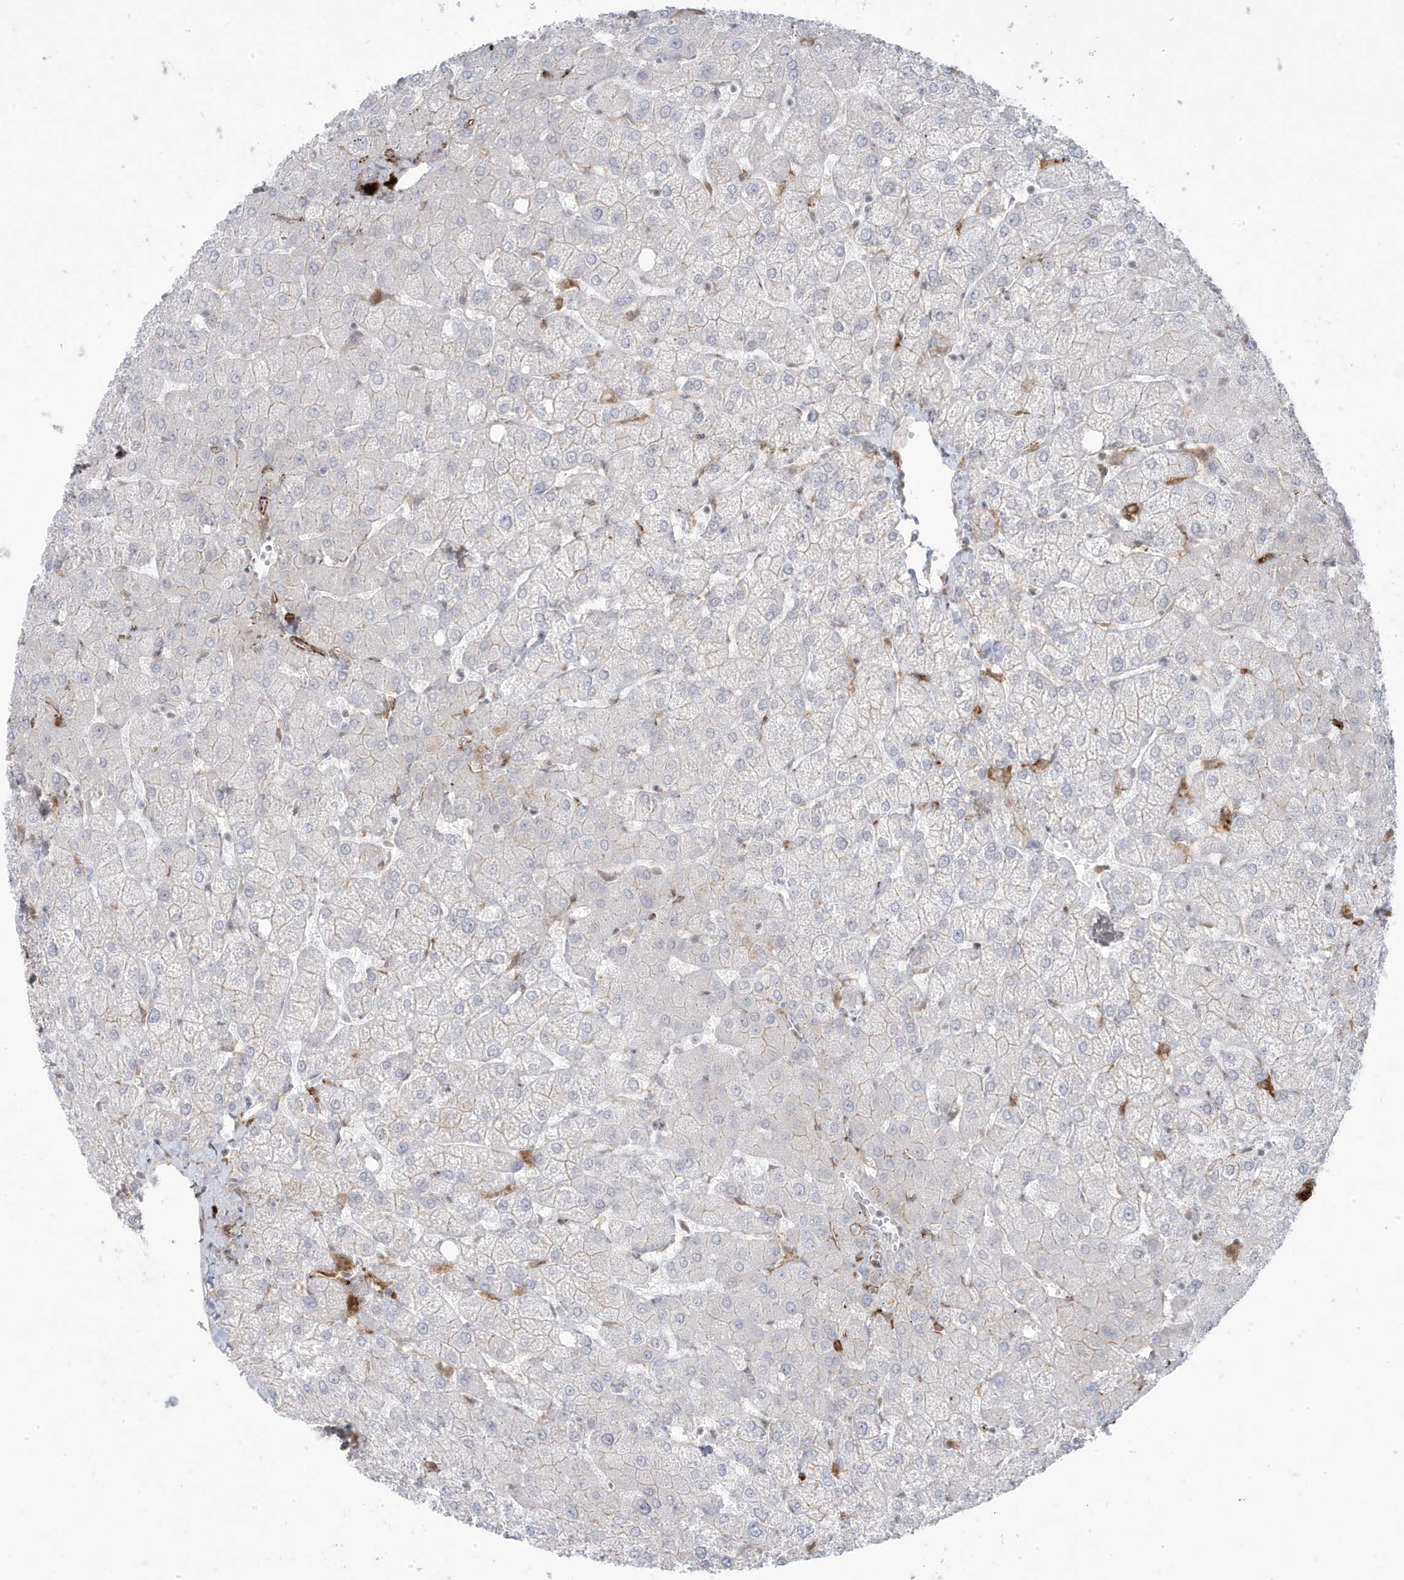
{"staining": {"intensity": "negative", "quantity": "none", "location": "none"}, "tissue": "liver", "cell_type": "Cholangiocytes", "image_type": "normal", "snomed": [{"axis": "morphology", "description": "Normal tissue, NOS"}, {"axis": "topography", "description": "Liver"}], "caption": "A high-resolution histopathology image shows immunohistochemistry (IHC) staining of benign liver, which displays no significant positivity in cholangiocytes. (IHC, brightfield microscopy, high magnification).", "gene": "ADAMTSL3", "patient": {"sex": "female", "age": 54}}